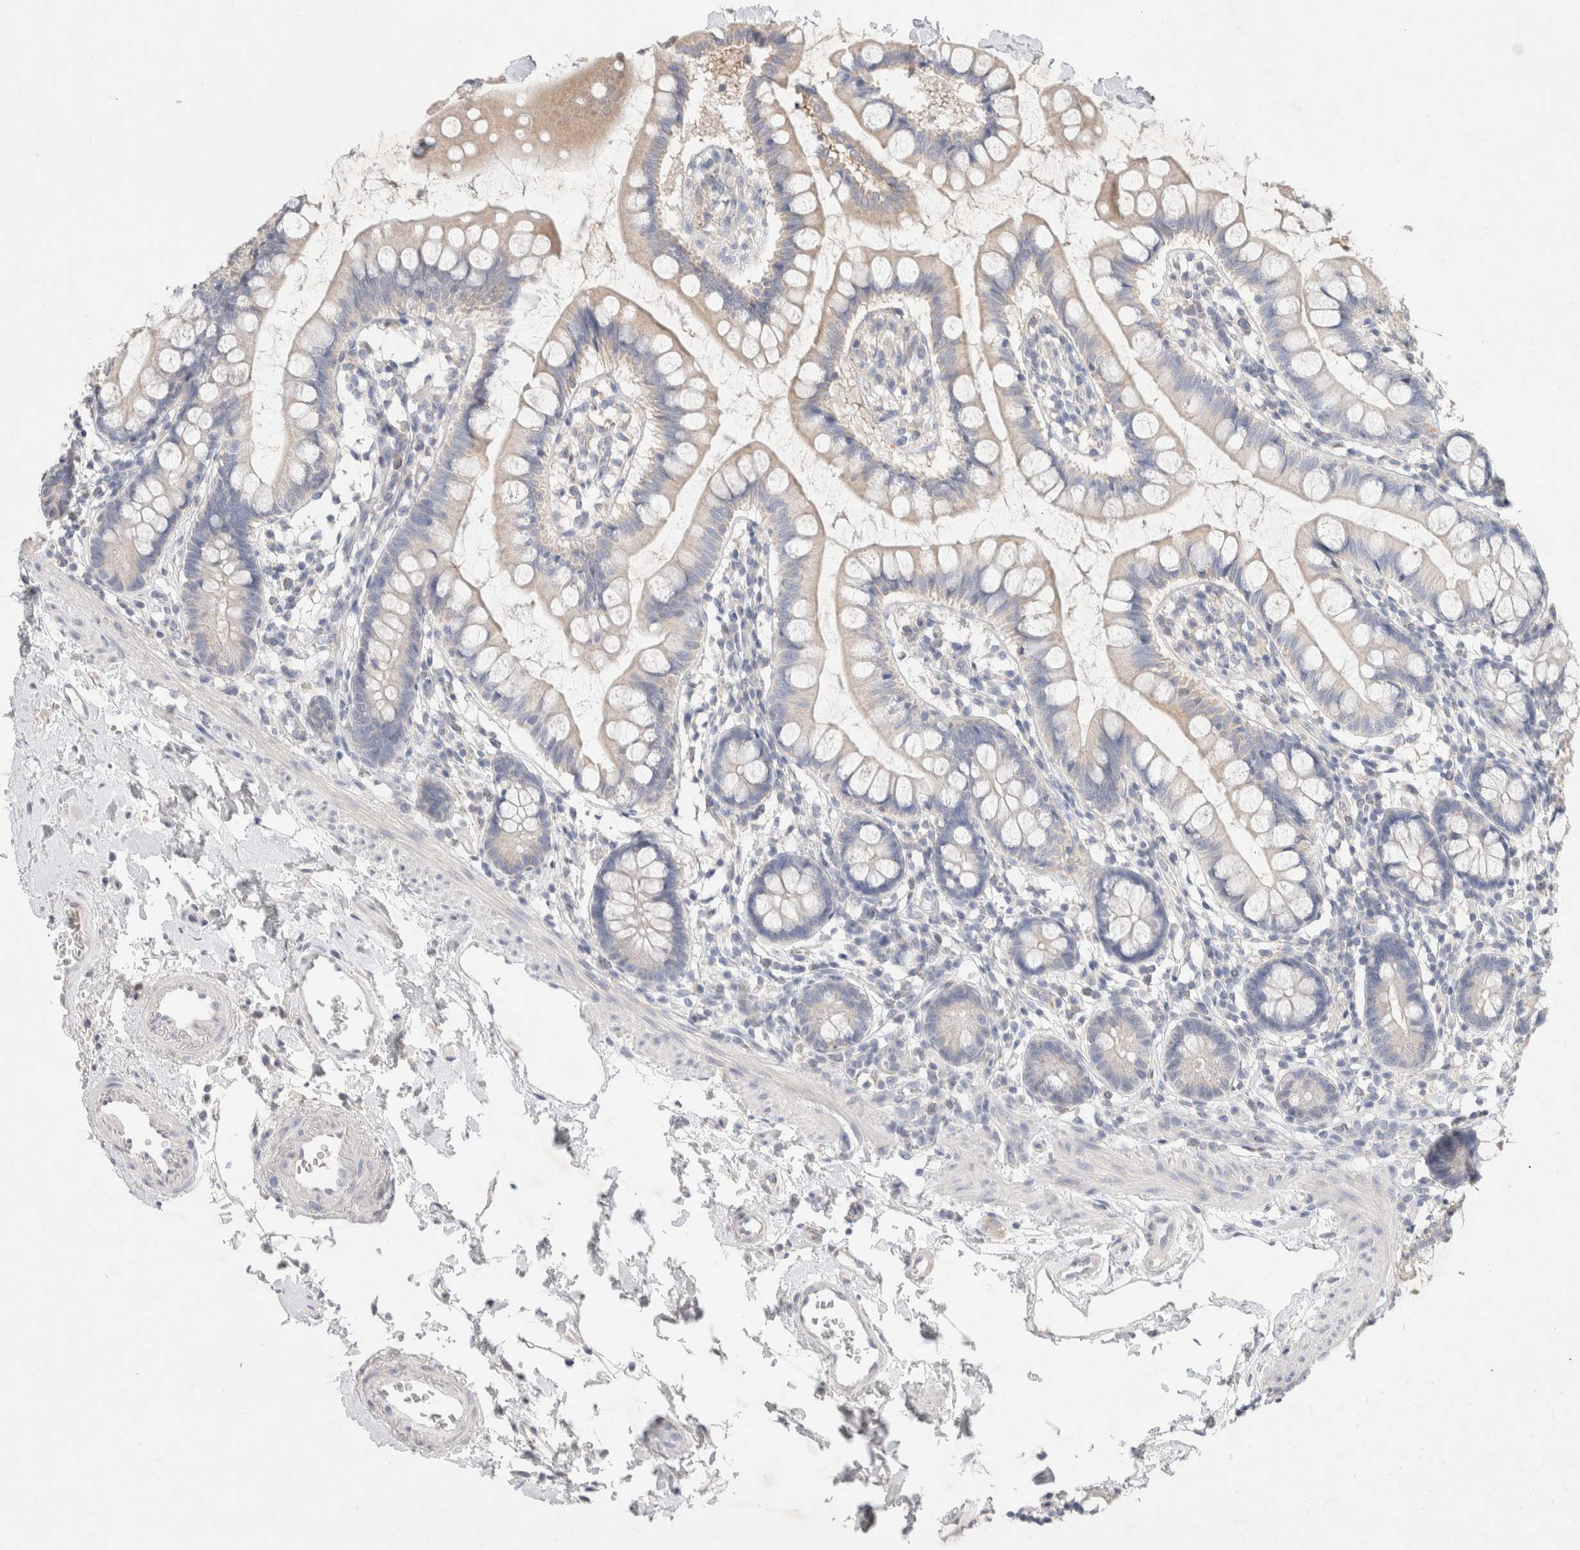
{"staining": {"intensity": "weak", "quantity": "<25%", "location": "cytoplasmic/membranous"}, "tissue": "small intestine", "cell_type": "Glandular cells", "image_type": "normal", "snomed": [{"axis": "morphology", "description": "Normal tissue, NOS"}, {"axis": "topography", "description": "Small intestine"}], "caption": "The photomicrograph shows no staining of glandular cells in normal small intestine.", "gene": "MPP2", "patient": {"sex": "female", "age": 84}}